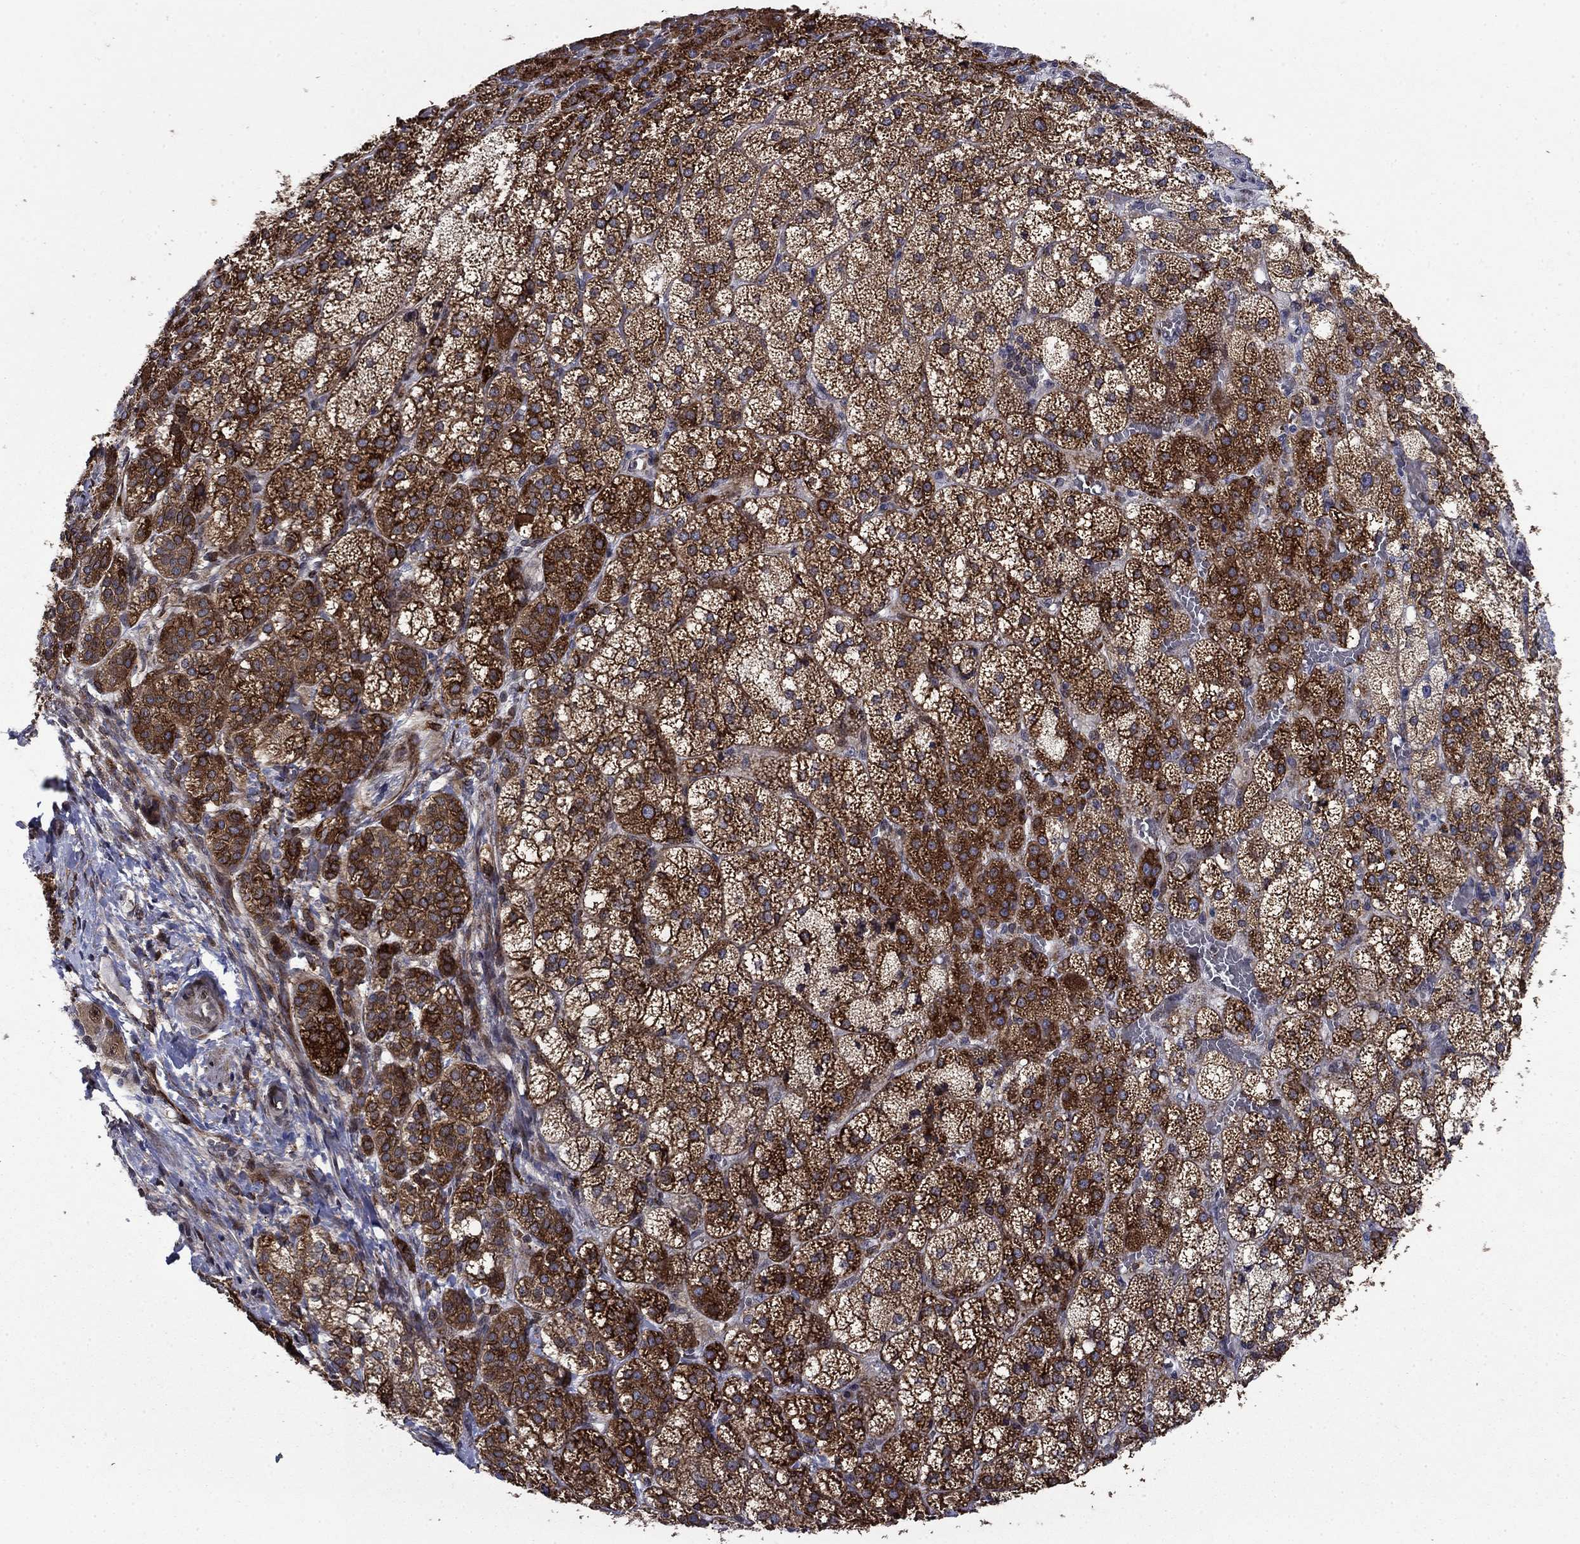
{"staining": {"intensity": "strong", "quantity": ">75%", "location": "cytoplasmic/membranous"}, "tissue": "adrenal gland", "cell_type": "Glandular cells", "image_type": "normal", "snomed": [{"axis": "morphology", "description": "Normal tissue, NOS"}, {"axis": "topography", "description": "Adrenal gland"}], "caption": "This image exhibits immunohistochemistry staining of benign adrenal gland, with high strong cytoplasmic/membranous expression in about >75% of glandular cells.", "gene": "DHRS7", "patient": {"sex": "female", "age": 60}}